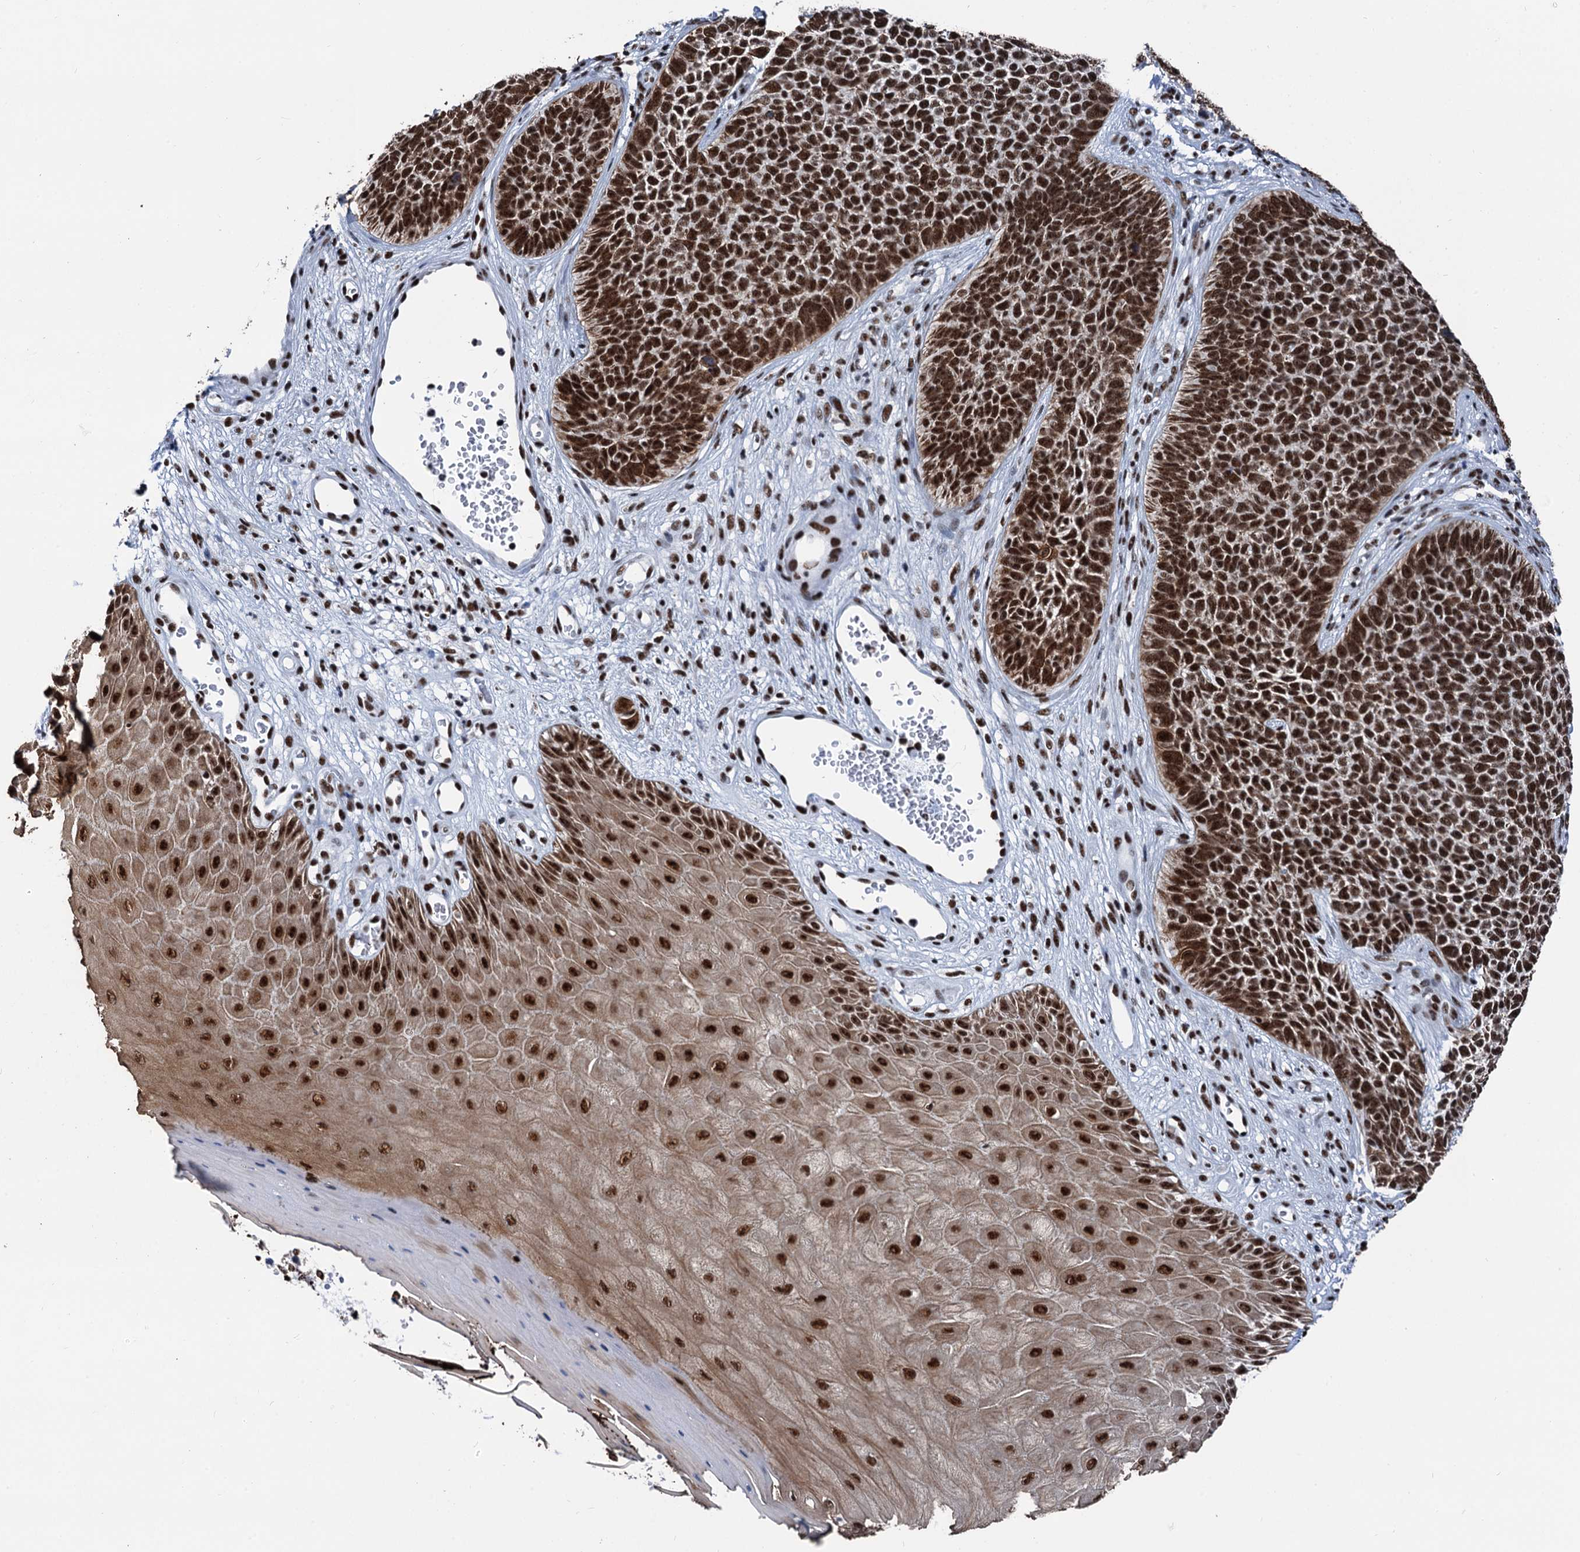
{"staining": {"intensity": "strong", "quantity": ">75%", "location": "nuclear"}, "tissue": "skin cancer", "cell_type": "Tumor cells", "image_type": "cancer", "snomed": [{"axis": "morphology", "description": "Basal cell carcinoma"}, {"axis": "topography", "description": "Skin"}], "caption": "Immunohistochemical staining of skin cancer (basal cell carcinoma) exhibits strong nuclear protein expression in approximately >75% of tumor cells.", "gene": "DDX23", "patient": {"sex": "female", "age": 84}}